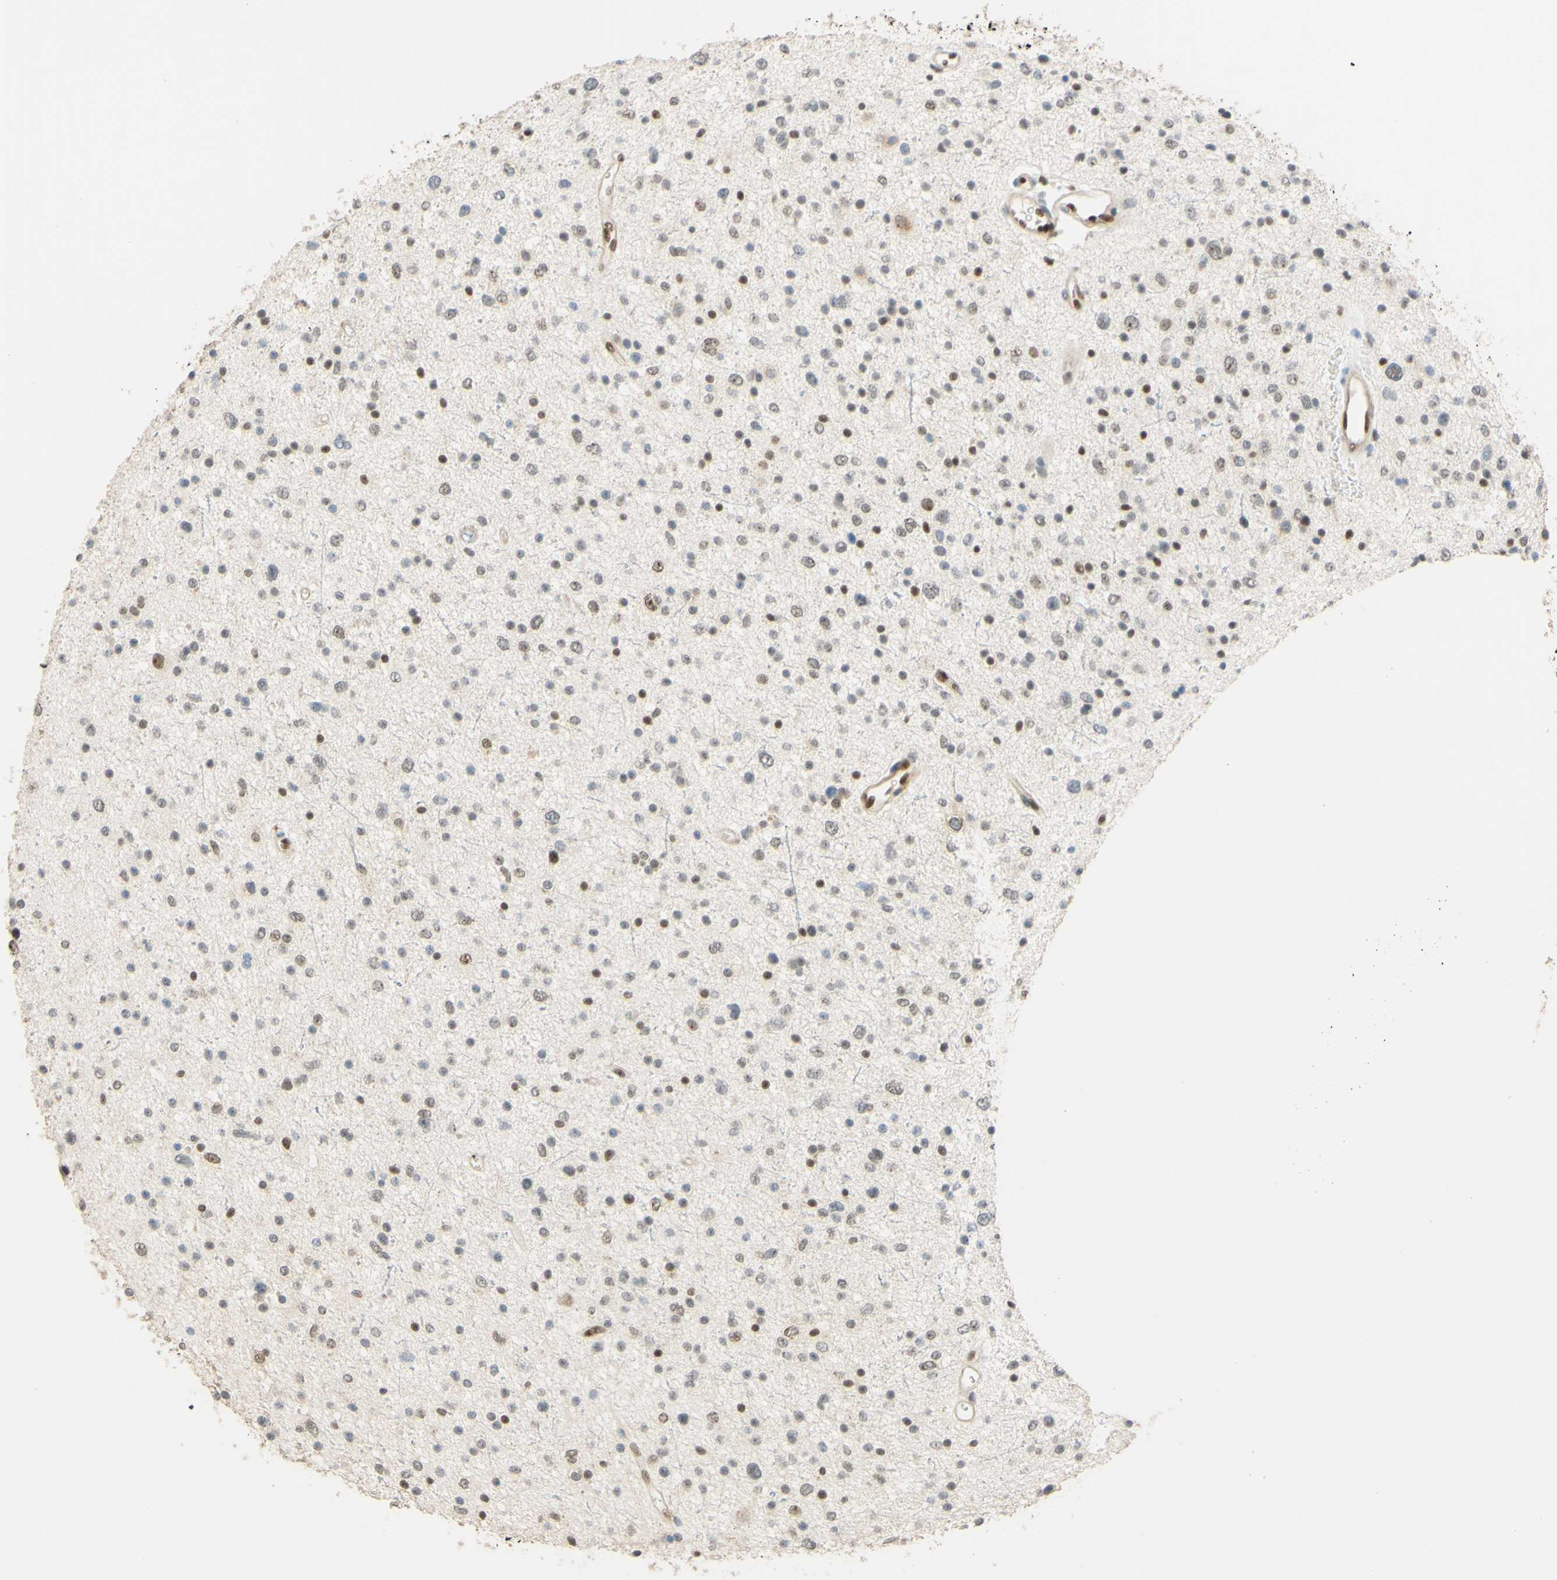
{"staining": {"intensity": "weak", "quantity": "25%-75%", "location": "nuclear"}, "tissue": "glioma", "cell_type": "Tumor cells", "image_type": "cancer", "snomed": [{"axis": "morphology", "description": "Glioma, malignant, Low grade"}, {"axis": "topography", "description": "Brain"}], "caption": "Weak nuclear expression is identified in approximately 25%-75% of tumor cells in low-grade glioma (malignant).", "gene": "POLB", "patient": {"sex": "female", "age": 37}}